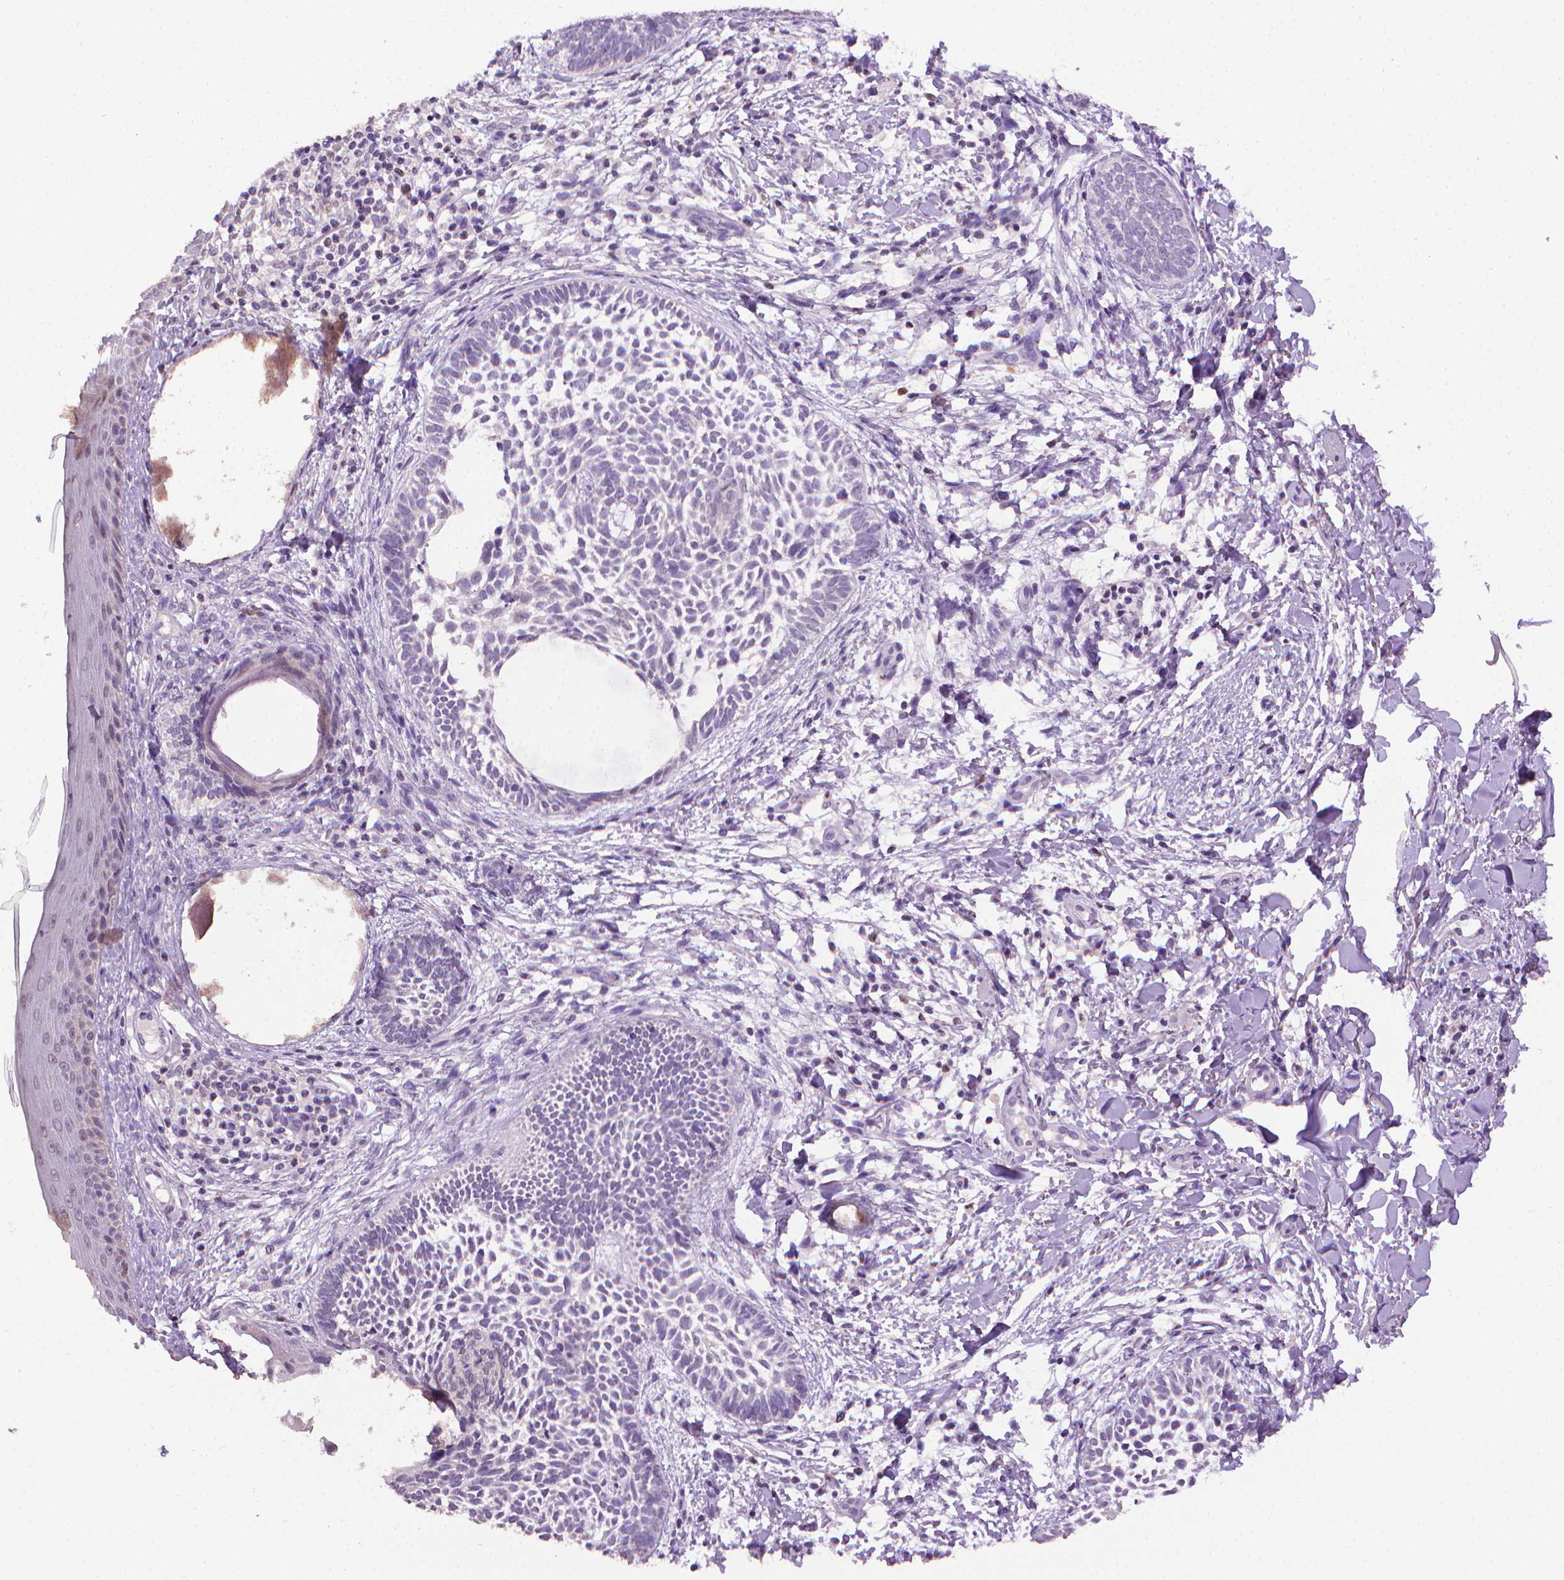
{"staining": {"intensity": "negative", "quantity": "none", "location": "none"}, "tissue": "skin cancer", "cell_type": "Tumor cells", "image_type": "cancer", "snomed": [{"axis": "morphology", "description": "Normal tissue, NOS"}, {"axis": "morphology", "description": "Basal cell carcinoma"}, {"axis": "topography", "description": "Skin"}], "caption": "A high-resolution histopathology image shows immunohistochemistry staining of skin basal cell carcinoma, which exhibits no significant positivity in tumor cells.", "gene": "CDKN2D", "patient": {"sex": "male", "age": 46}}